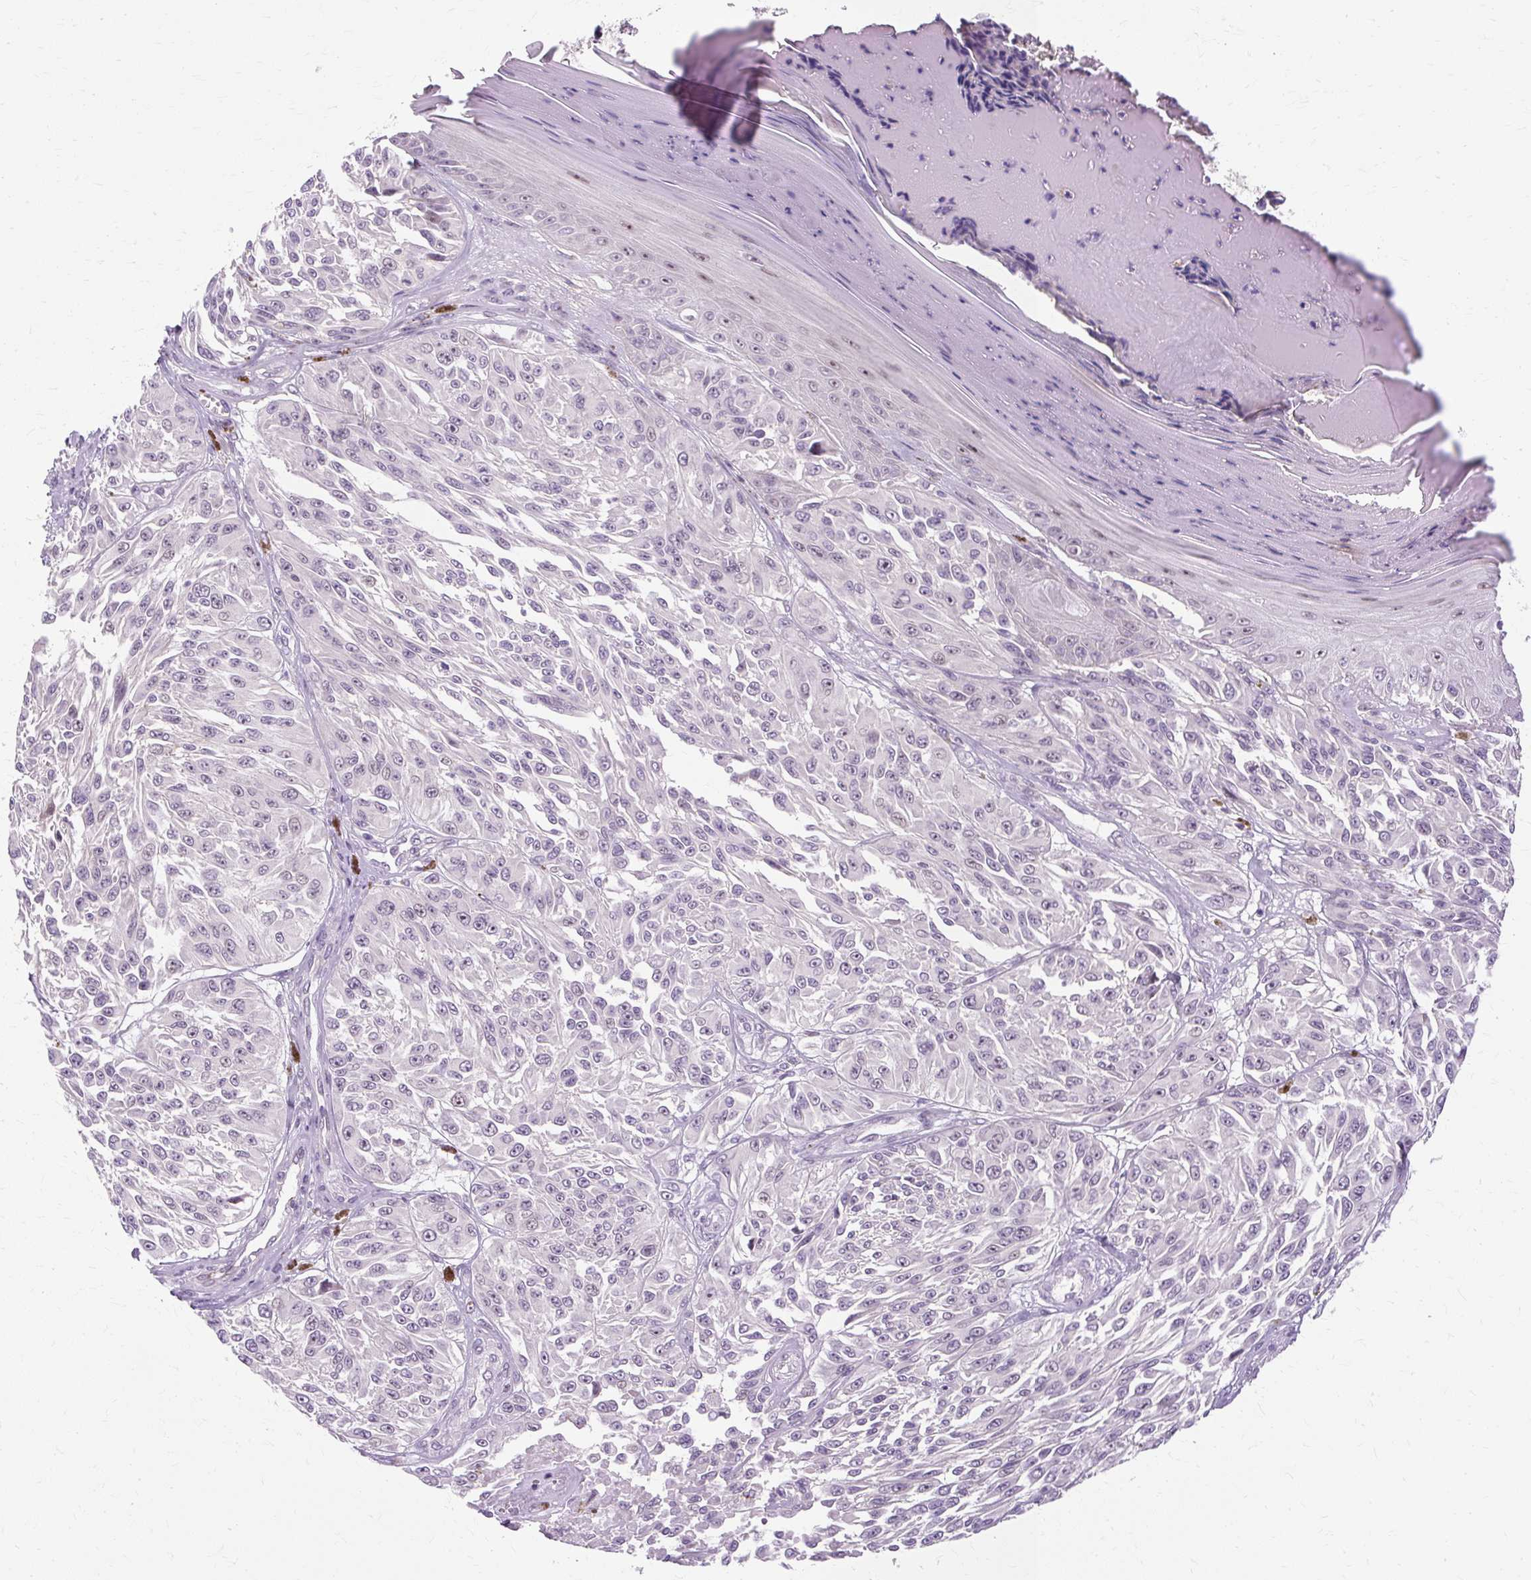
{"staining": {"intensity": "negative", "quantity": "none", "location": "none"}, "tissue": "melanoma", "cell_type": "Tumor cells", "image_type": "cancer", "snomed": [{"axis": "morphology", "description": "Malignant melanoma, NOS"}, {"axis": "topography", "description": "Skin"}], "caption": "There is no significant expression in tumor cells of melanoma.", "gene": "RYBP", "patient": {"sex": "male", "age": 94}}